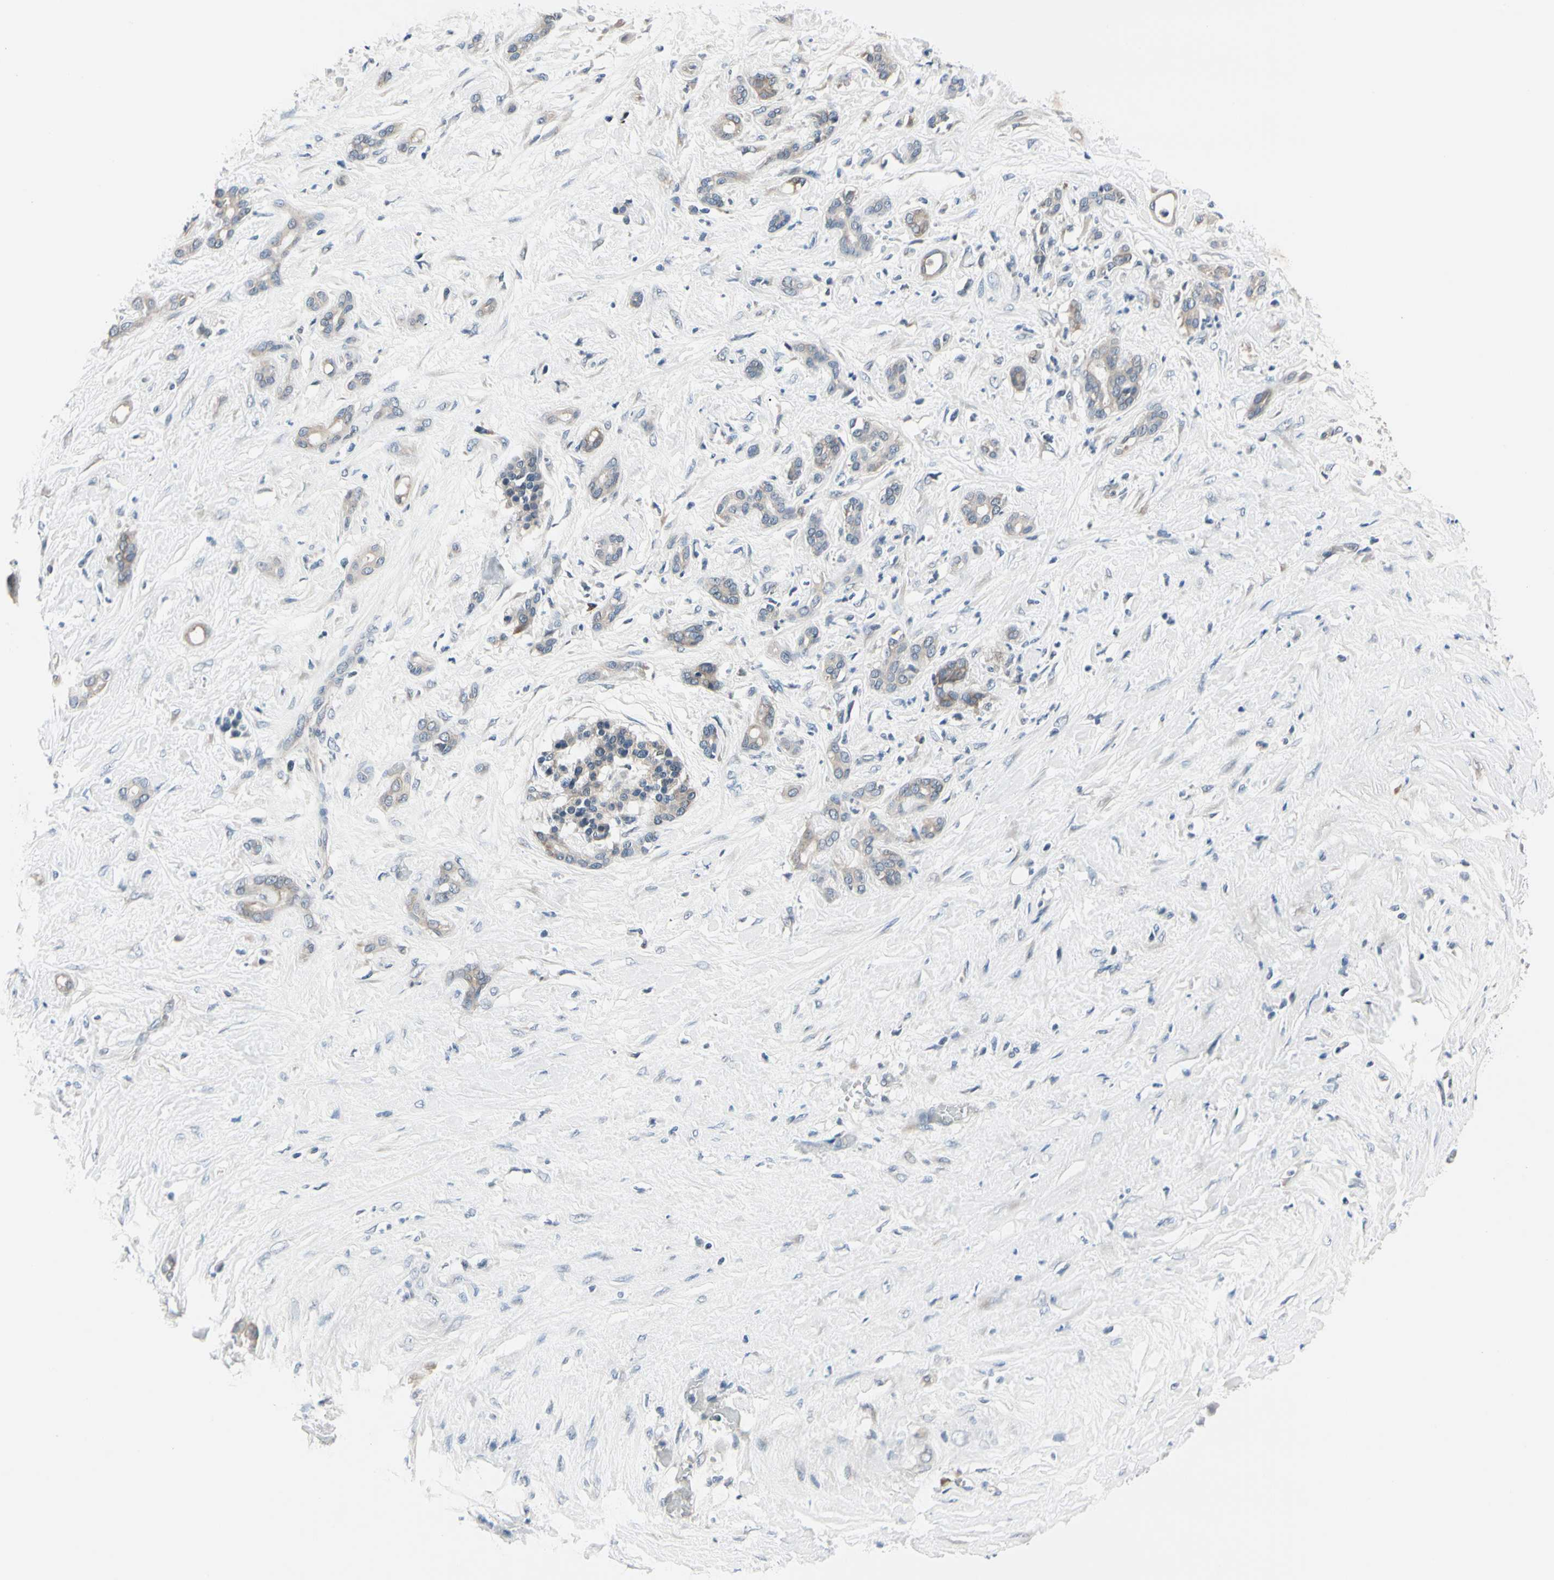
{"staining": {"intensity": "weak", "quantity": "25%-75%", "location": "cytoplasmic/membranous"}, "tissue": "pancreatic cancer", "cell_type": "Tumor cells", "image_type": "cancer", "snomed": [{"axis": "morphology", "description": "Adenocarcinoma, NOS"}, {"axis": "topography", "description": "Pancreas"}], "caption": "This image displays pancreatic adenocarcinoma stained with immunohistochemistry to label a protein in brown. The cytoplasmic/membranous of tumor cells show weak positivity for the protein. Nuclei are counter-stained blue.", "gene": "SELENOK", "patient": {"sex": "male", "age": 41}}